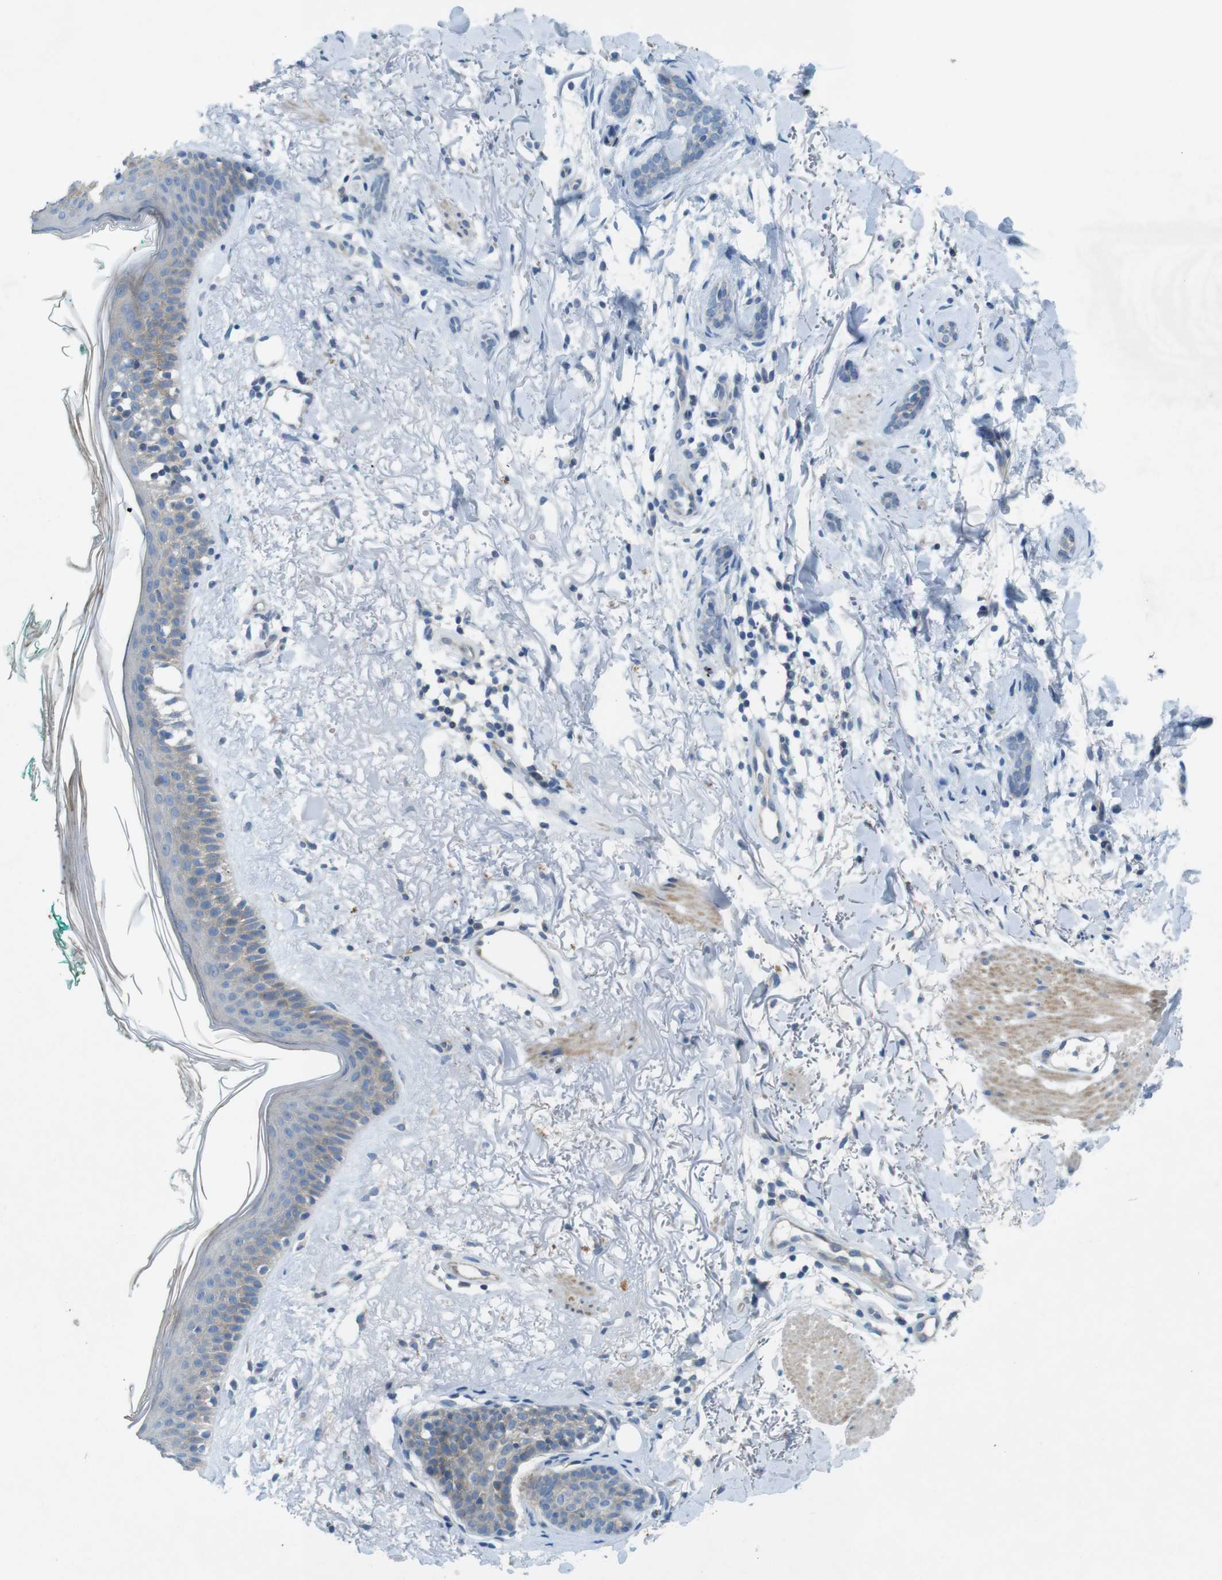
{"staining": {"intensity": "weak", "quantity": "<25%", "location": "cytoplasmic/membranous"}, "tissue": "skin cancer", "cell_type": "Tumor cells", "image_type": "cancer", "snomed": [{"axis": "morphology", "description": "Basal cell carcinoma"}, {"axis": "morphology", "description": "Adnexal tumor, benign"}, {"axis": "topography", "description": "Skin"}], "caption": "Tumor cells show no significant protein positivity in basal cell carcinoma (skin).", "gene": "TYW1", "patient": {"sex": "female", "age": 42}}